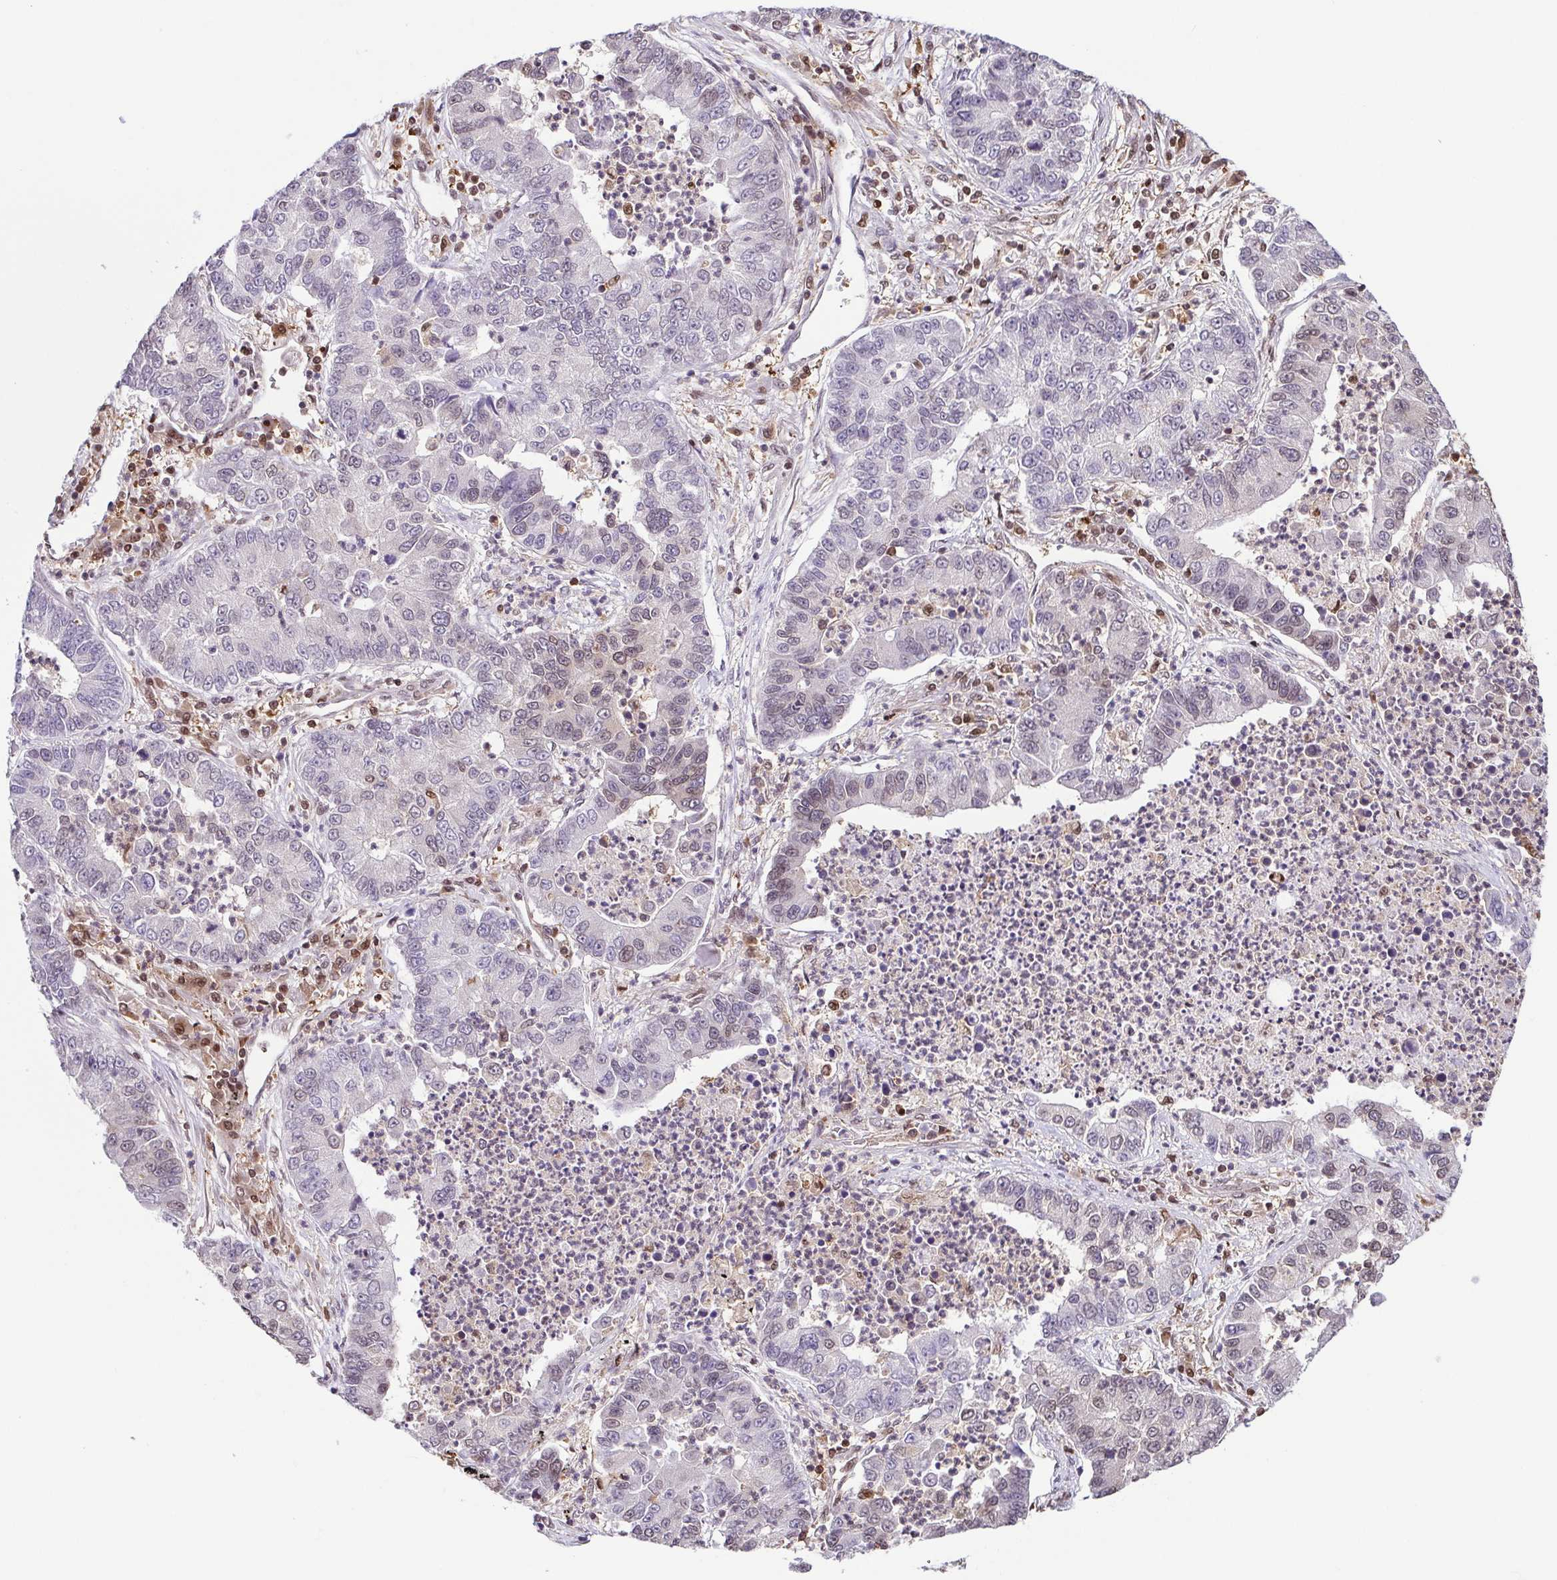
{"staining": {"intensity": "weak", "quantity": "<25%", "location": "nuclear"}, "tissue": "lung cancer", "cell_type": "Tumor cells", "image_type": "cancer", "snomed": [{"axis": "morphology", "description": "Adenocarcinoma, NOS"}, {"axis": "topography", "description": "Lung"}], "caption": "The IHC micrograph has no significant staining in tumor cells of lung cancer tissue.", "gene": "PSMB9", "patient": {"sex": "female", "age": 57}}